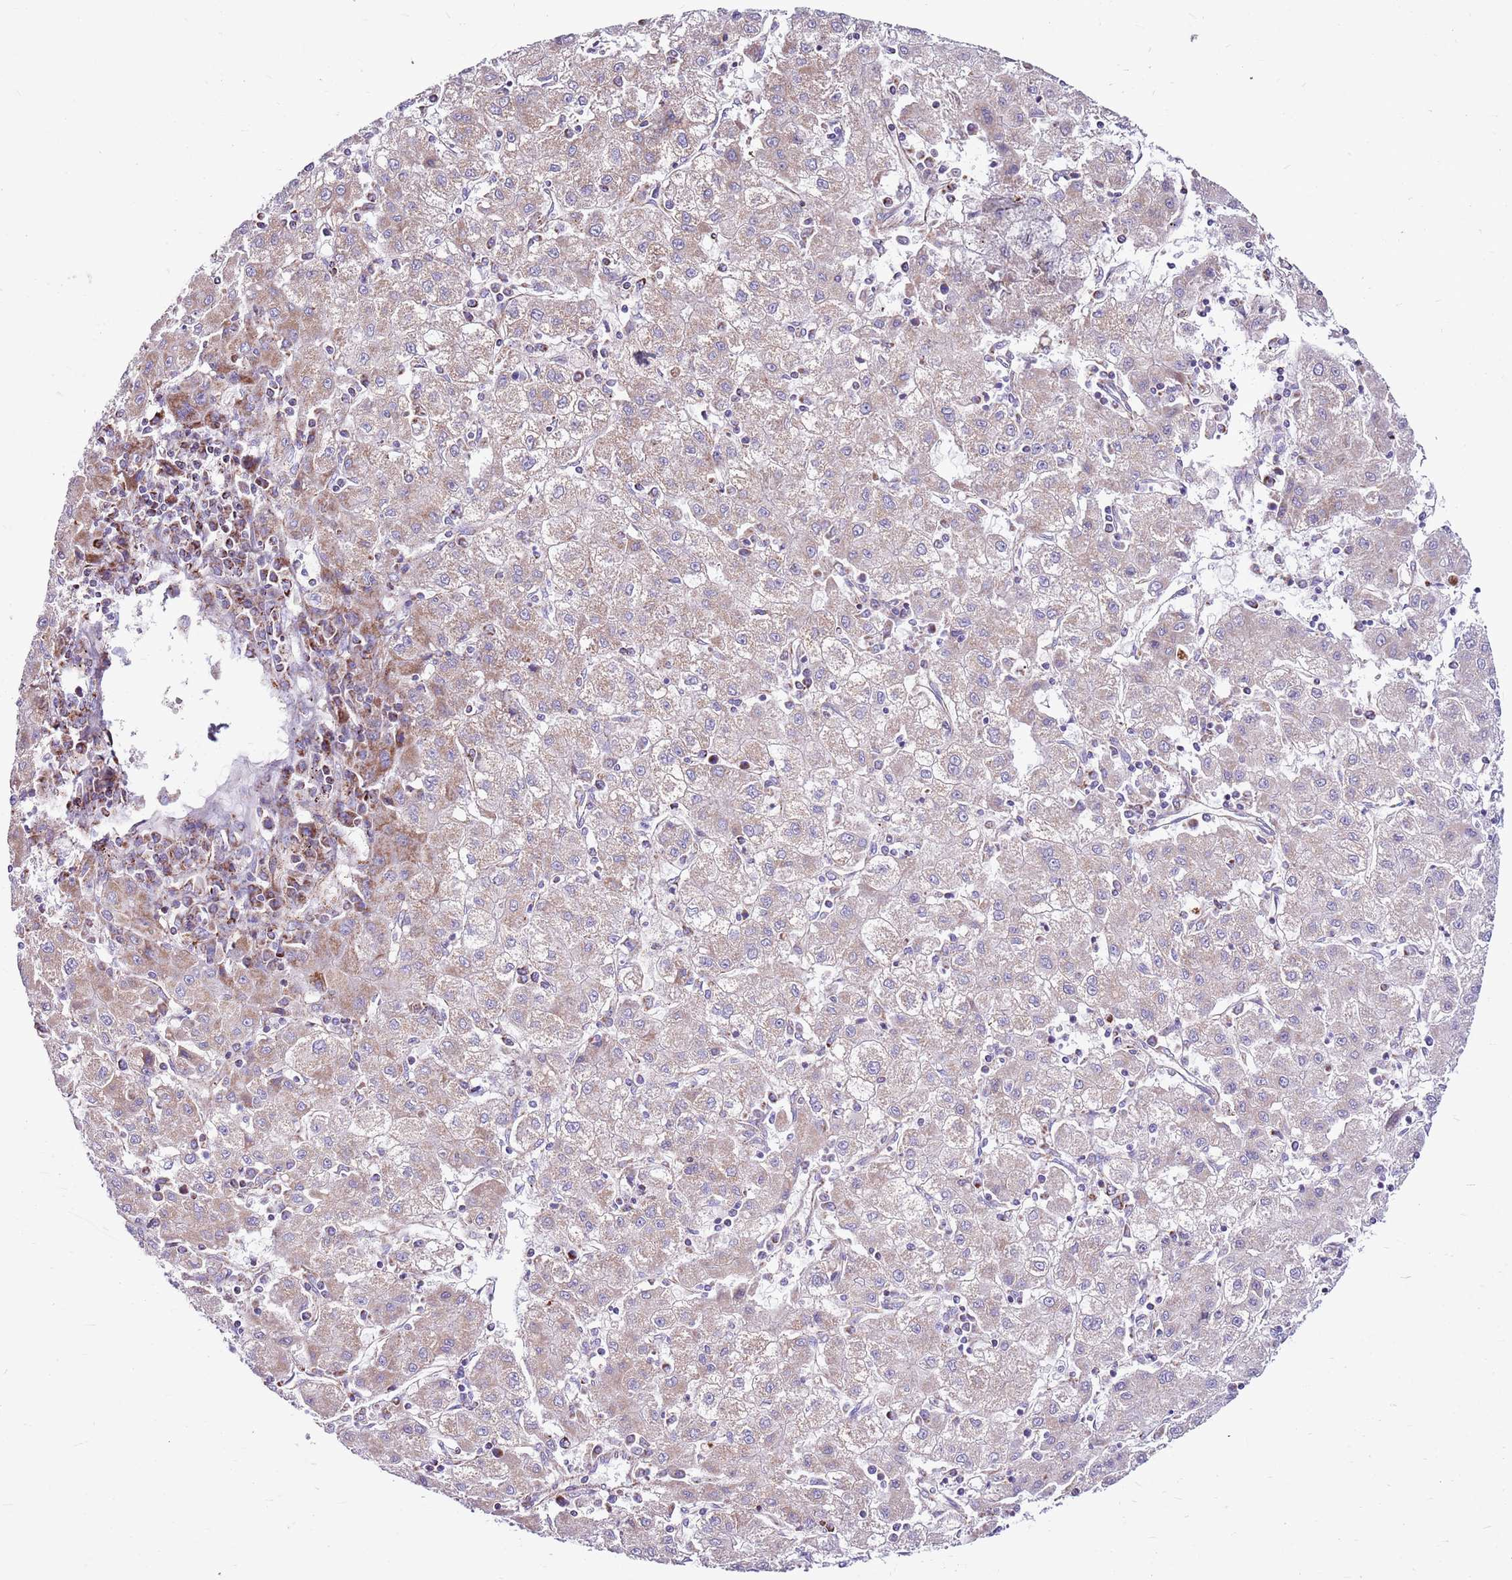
{"staining": {"intensity": "weak", "quantity": "<25%", "location": "cytoplasmic/membranous"}, "tissue": "liver cancer", "cell_type": "Tumor cells", "image_type": "cancer", "snomed": [{"axis": "morphology", "description": "Carcinoma, Hepatocellular, NOS"}, {"axis": "topography", "description": "Liver"}], "caption": "A high-resolution image shows immunohistochemistry staining of hepatocellular carcinoma (liver), which exhibits no significant expression in tumor cells.", "gene": "HECTD4", "patient": {"sex": "male", "age": 72}}